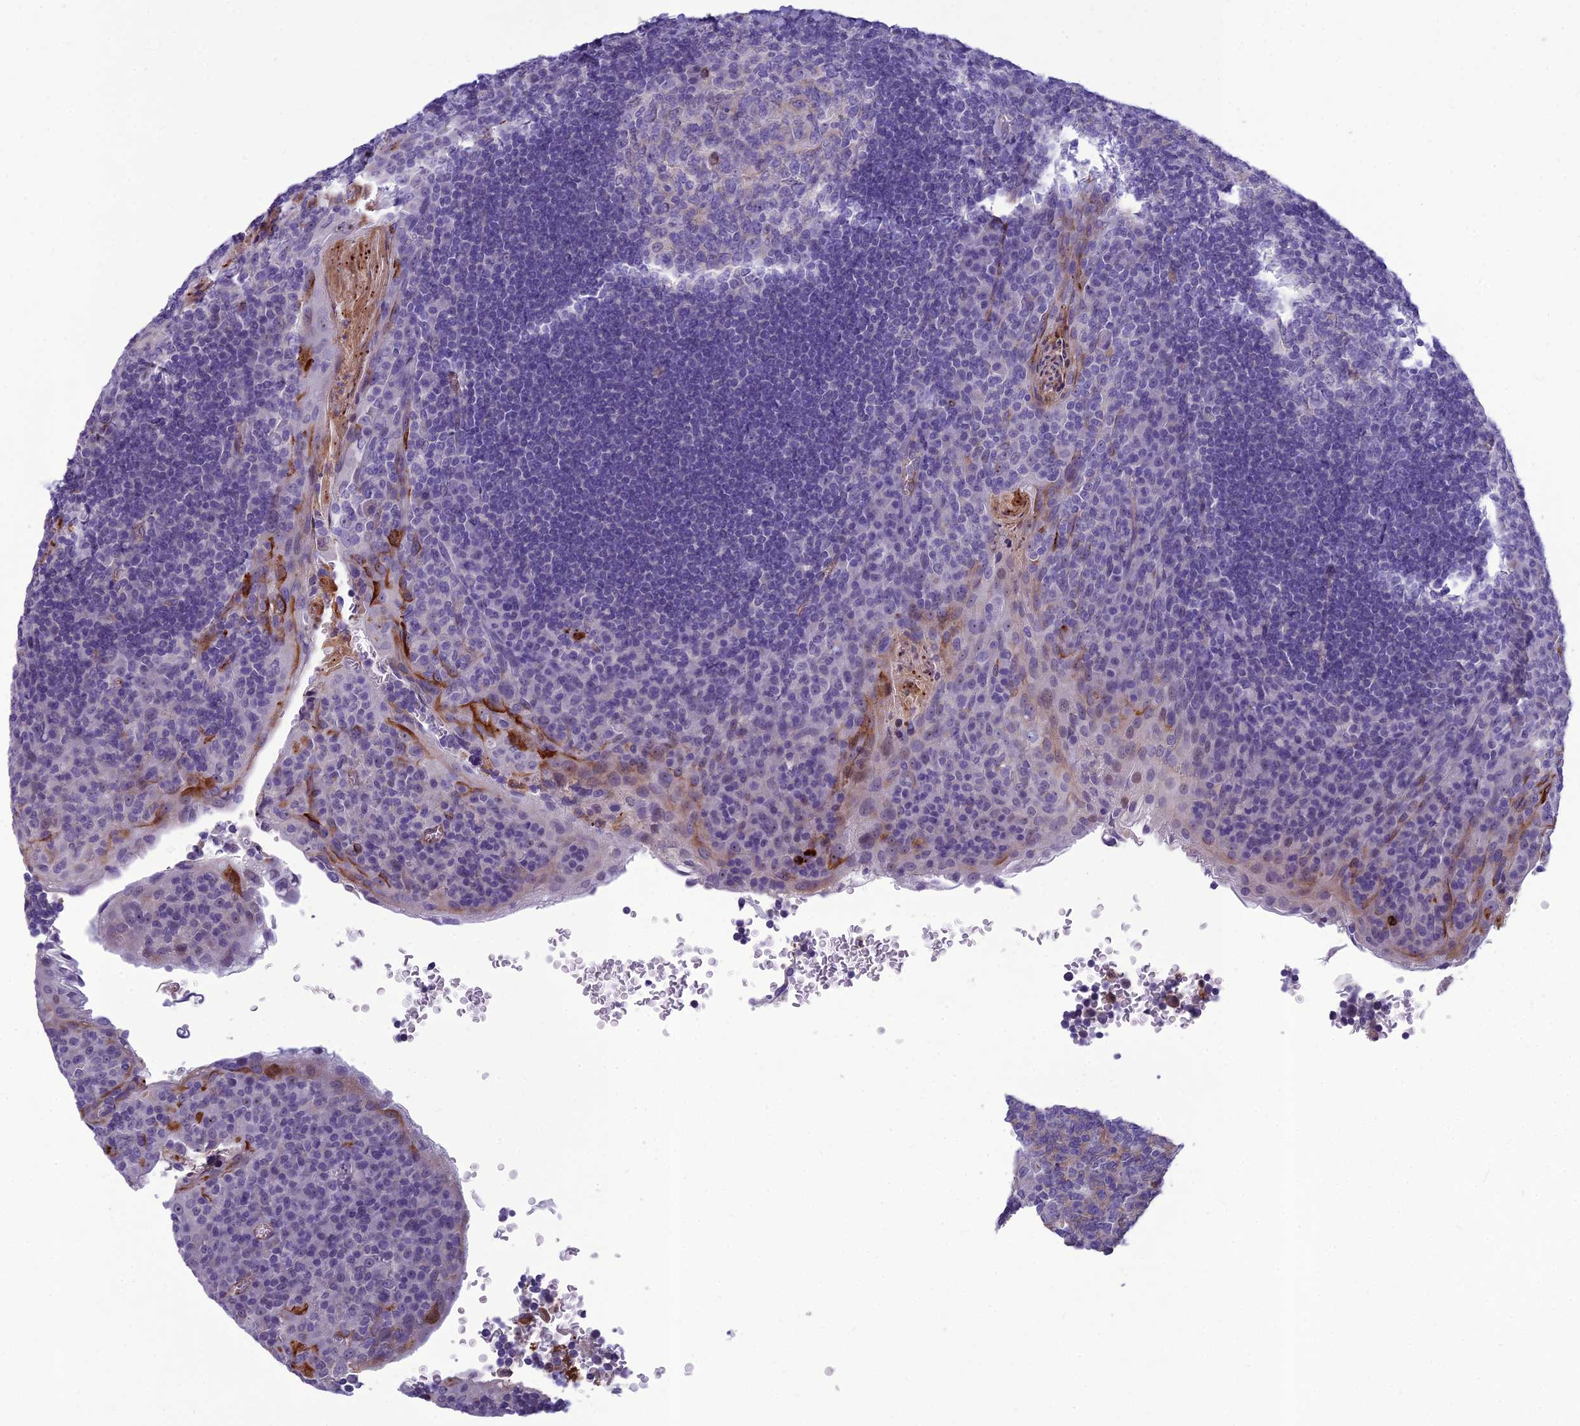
{"staining": {"intensity": "negative", "quantity": "none", "location": "none"}, "tissue": "tonsil", "cell_type": "Germinal center cells", "image_type": "normal", "snomed": [{"axis": "morphology", "description": "Normal tissue, NOS"}, {"axis": "topography", "description": "Tonsil"}], "caption": "Immunohistochemical staining of benign human tonsil reveals no significant staining in germinal center cells. The staining is performed using DAB (3,3'-diaminobenzidine) brown chromogen with nuclei counter-stained in using hematoxylin.", "gene": "BBS7", "patient": {"sex": "male", "age": 17}}